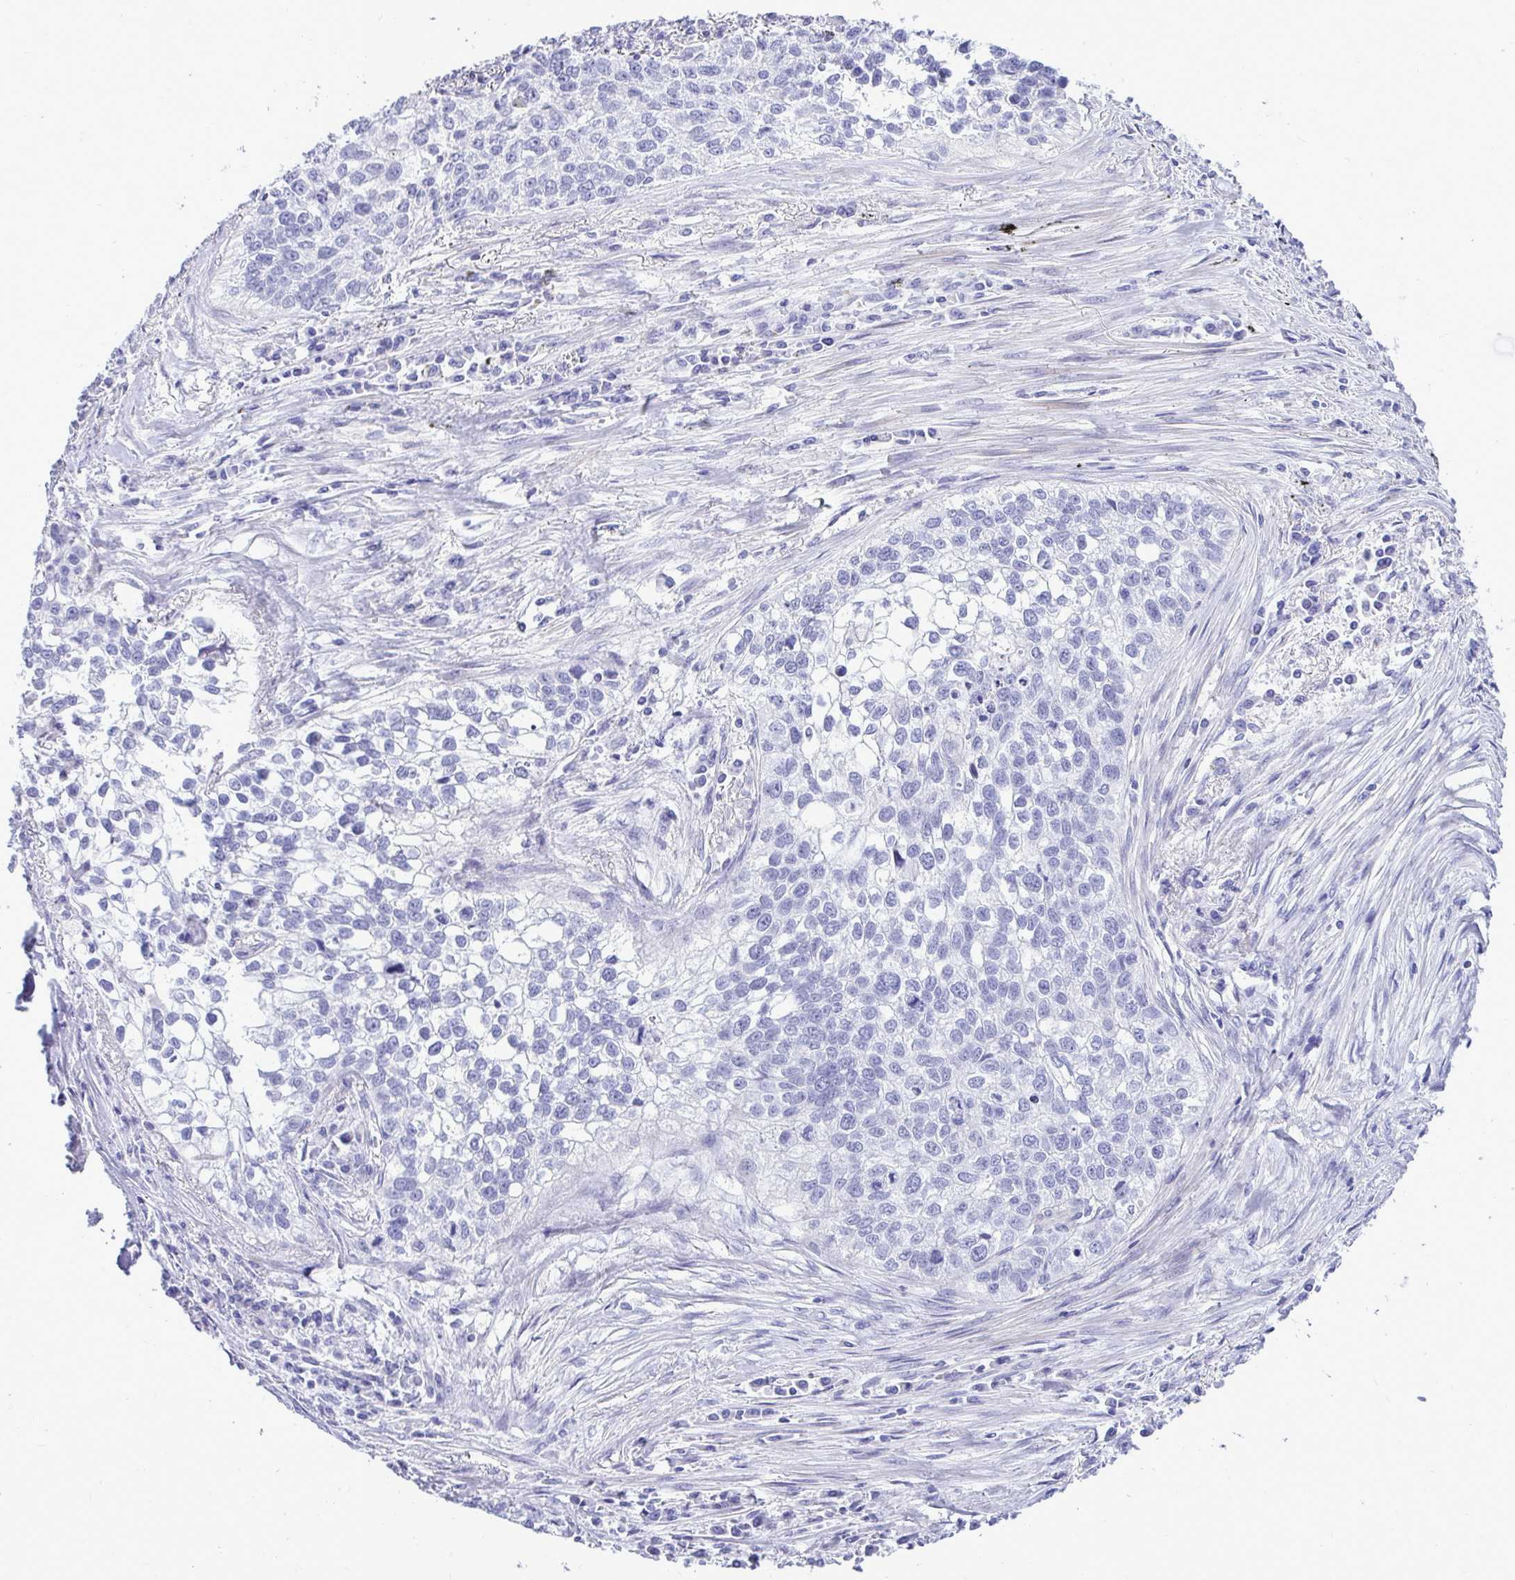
{"staining": {"intensity": "negative", "quantity": "none", "location": "none"}, "tissue": "lung cancer", "cell_type": "Tumor cells", "image_type": "cancer", "snomed": [{"axis": "morphology", "description": "Squamous cell carcinoma, NOS"}, {"axis": "topography", "description": "Lung"}], "caption": "Human squamous cell carcinoma (lung) stained for a protein using IHC reveals no positivity in tumor cells.", "gene": "ABCG2", "patient": {"sex": "male", "age": 74}}